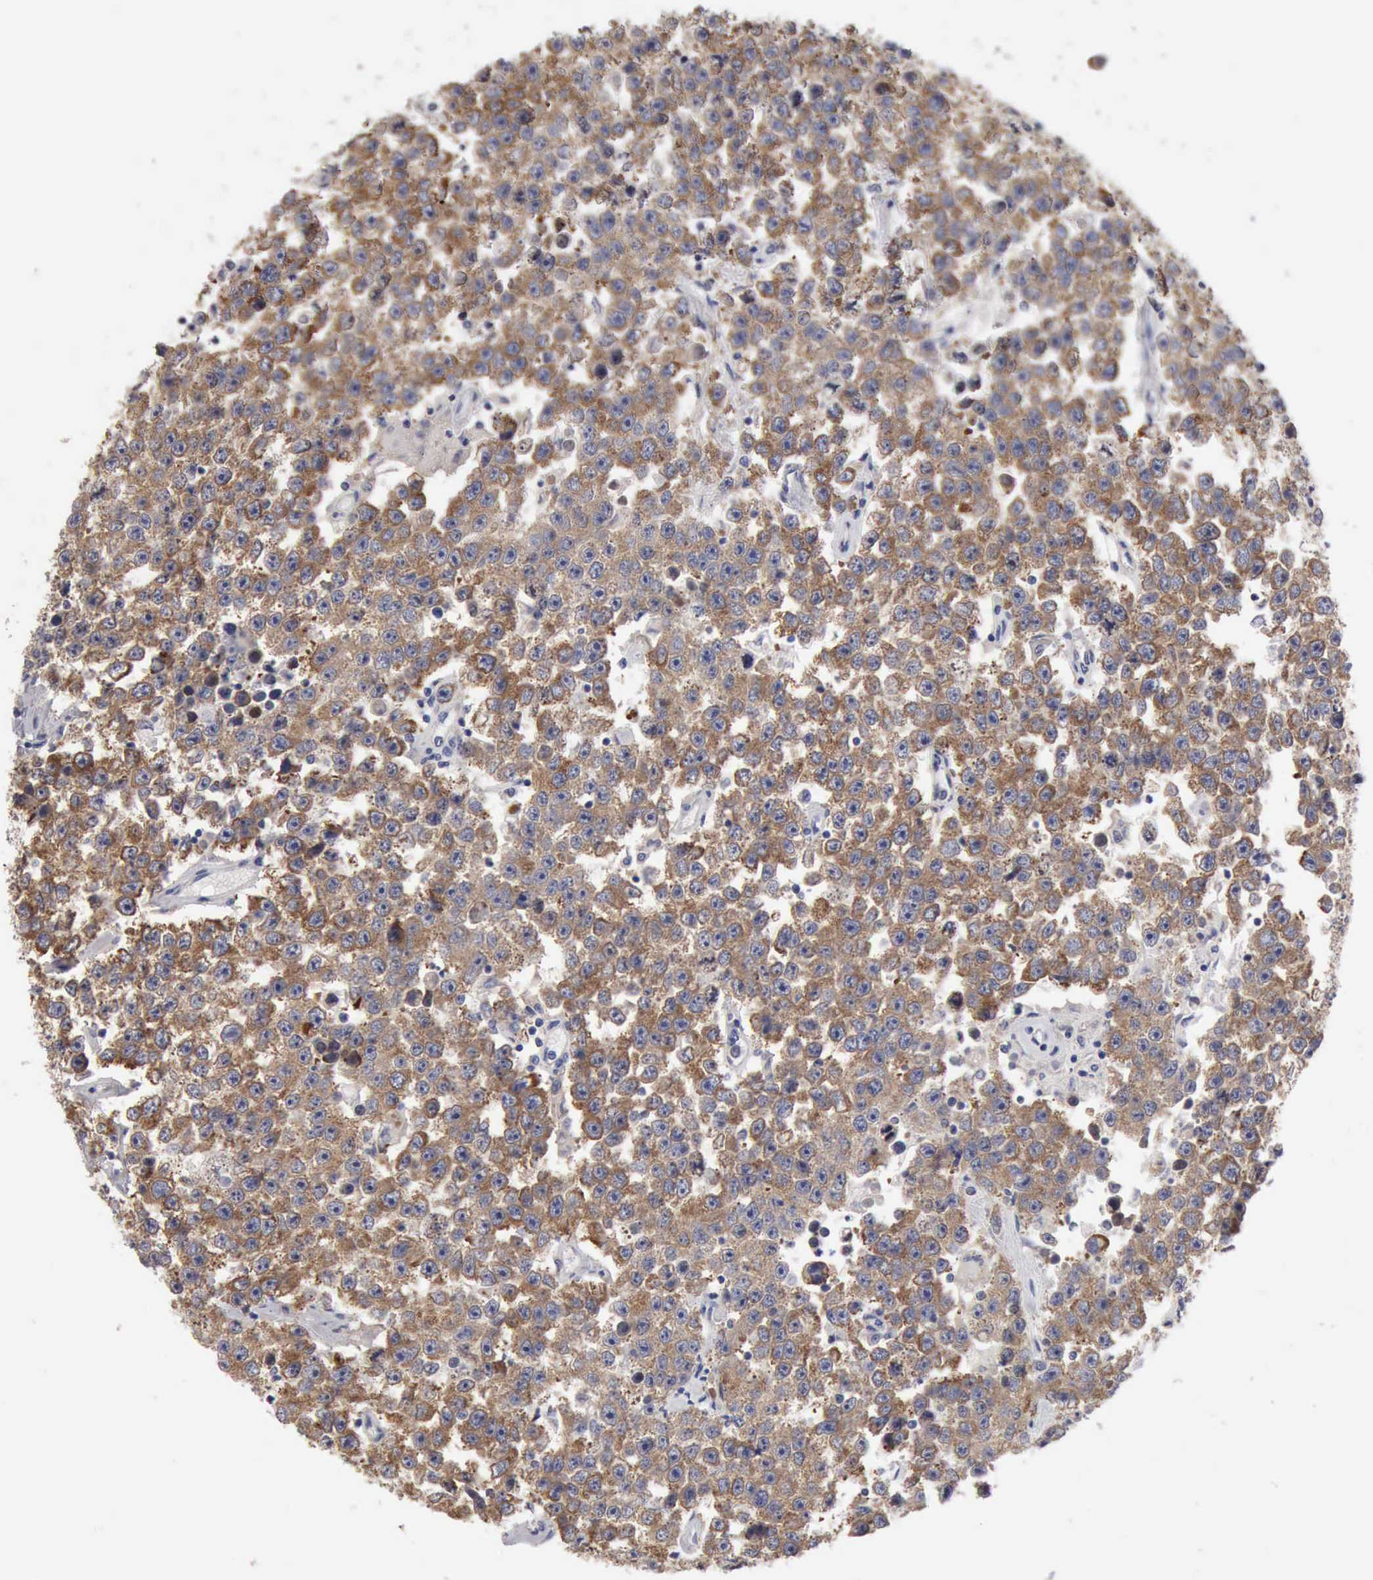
{"staining": {"intensity": "moderate", "quantity": ">75%", "location": "cytoplasmic/membranous"}, "tissue": "testis cancer", "cell_type": "Tumor cells", "image_type": "cancer", "snomed": [{"axis": "morphology", "description": "Seminoma, NOS"}, {"axis": "topography", "description": "Testis"}], "caption": "Testis seminoma stained with immunohistochemistry (IHC) exhibits moderate cytoplasmic/membranous staining in approximately >75% of tumor cells.", "gene": "TXLNG", "patient": {"sex": "male", "age": 52}}